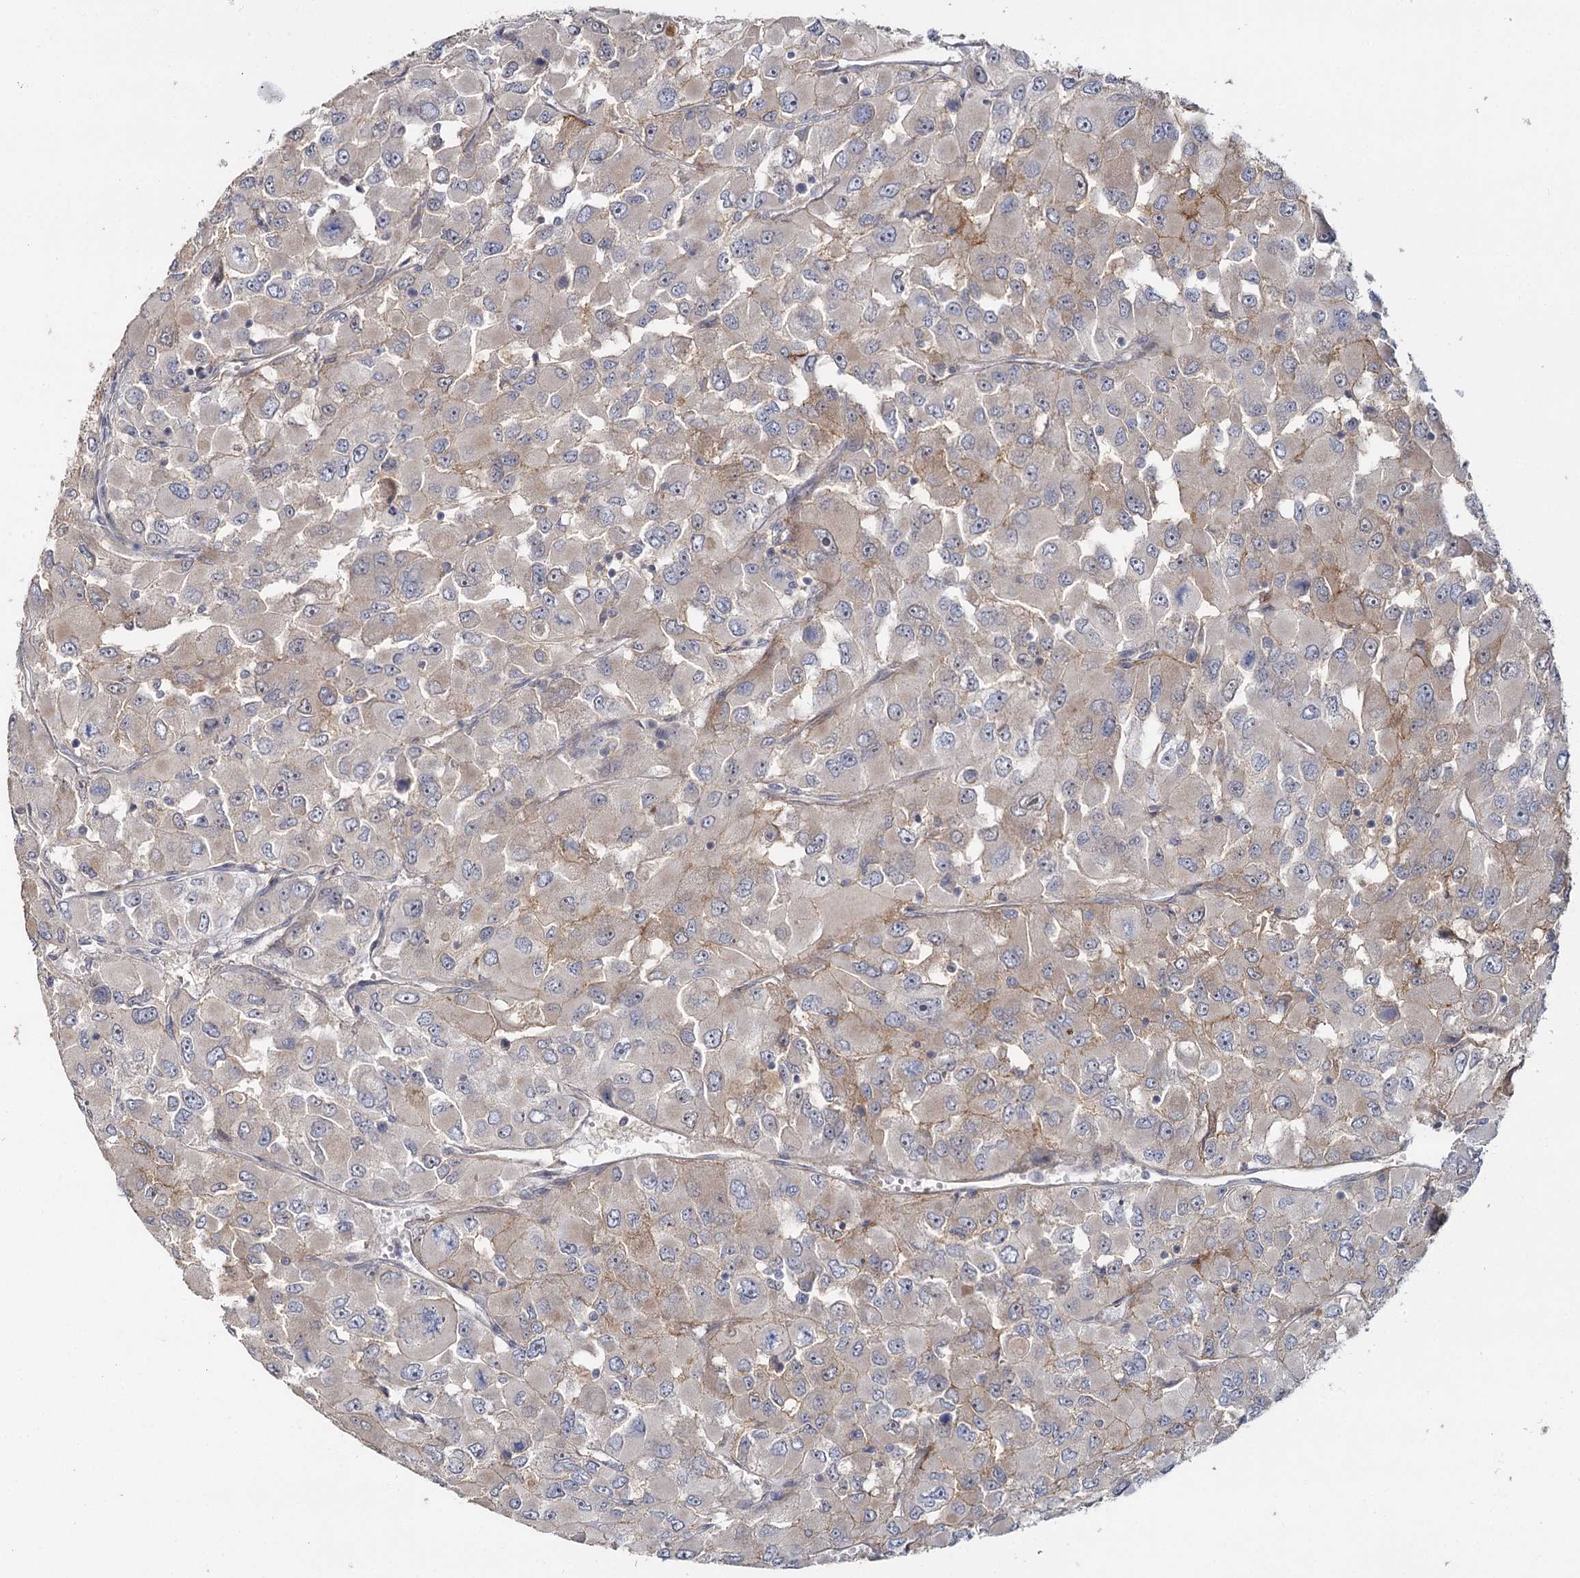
{"staining": {"intensity": "negative", "quantity": "none", "location": "none"}, "tissue": "renal cancer", "cell_type": "Tumor cells", "image_type": "cancer", "snomed": [{"axis": "morphology", "description": "Adenocarcinoma, NOS"}, {"axis": "topography", "description": "Kidney"}], "caption": "Immunohistochemical staining of human adenocarcinoma (renal) exhibits no significant positivity in tumor cells.", "gene": "ANGPTL5", "patient": {"sex": "female", "age": 52}}